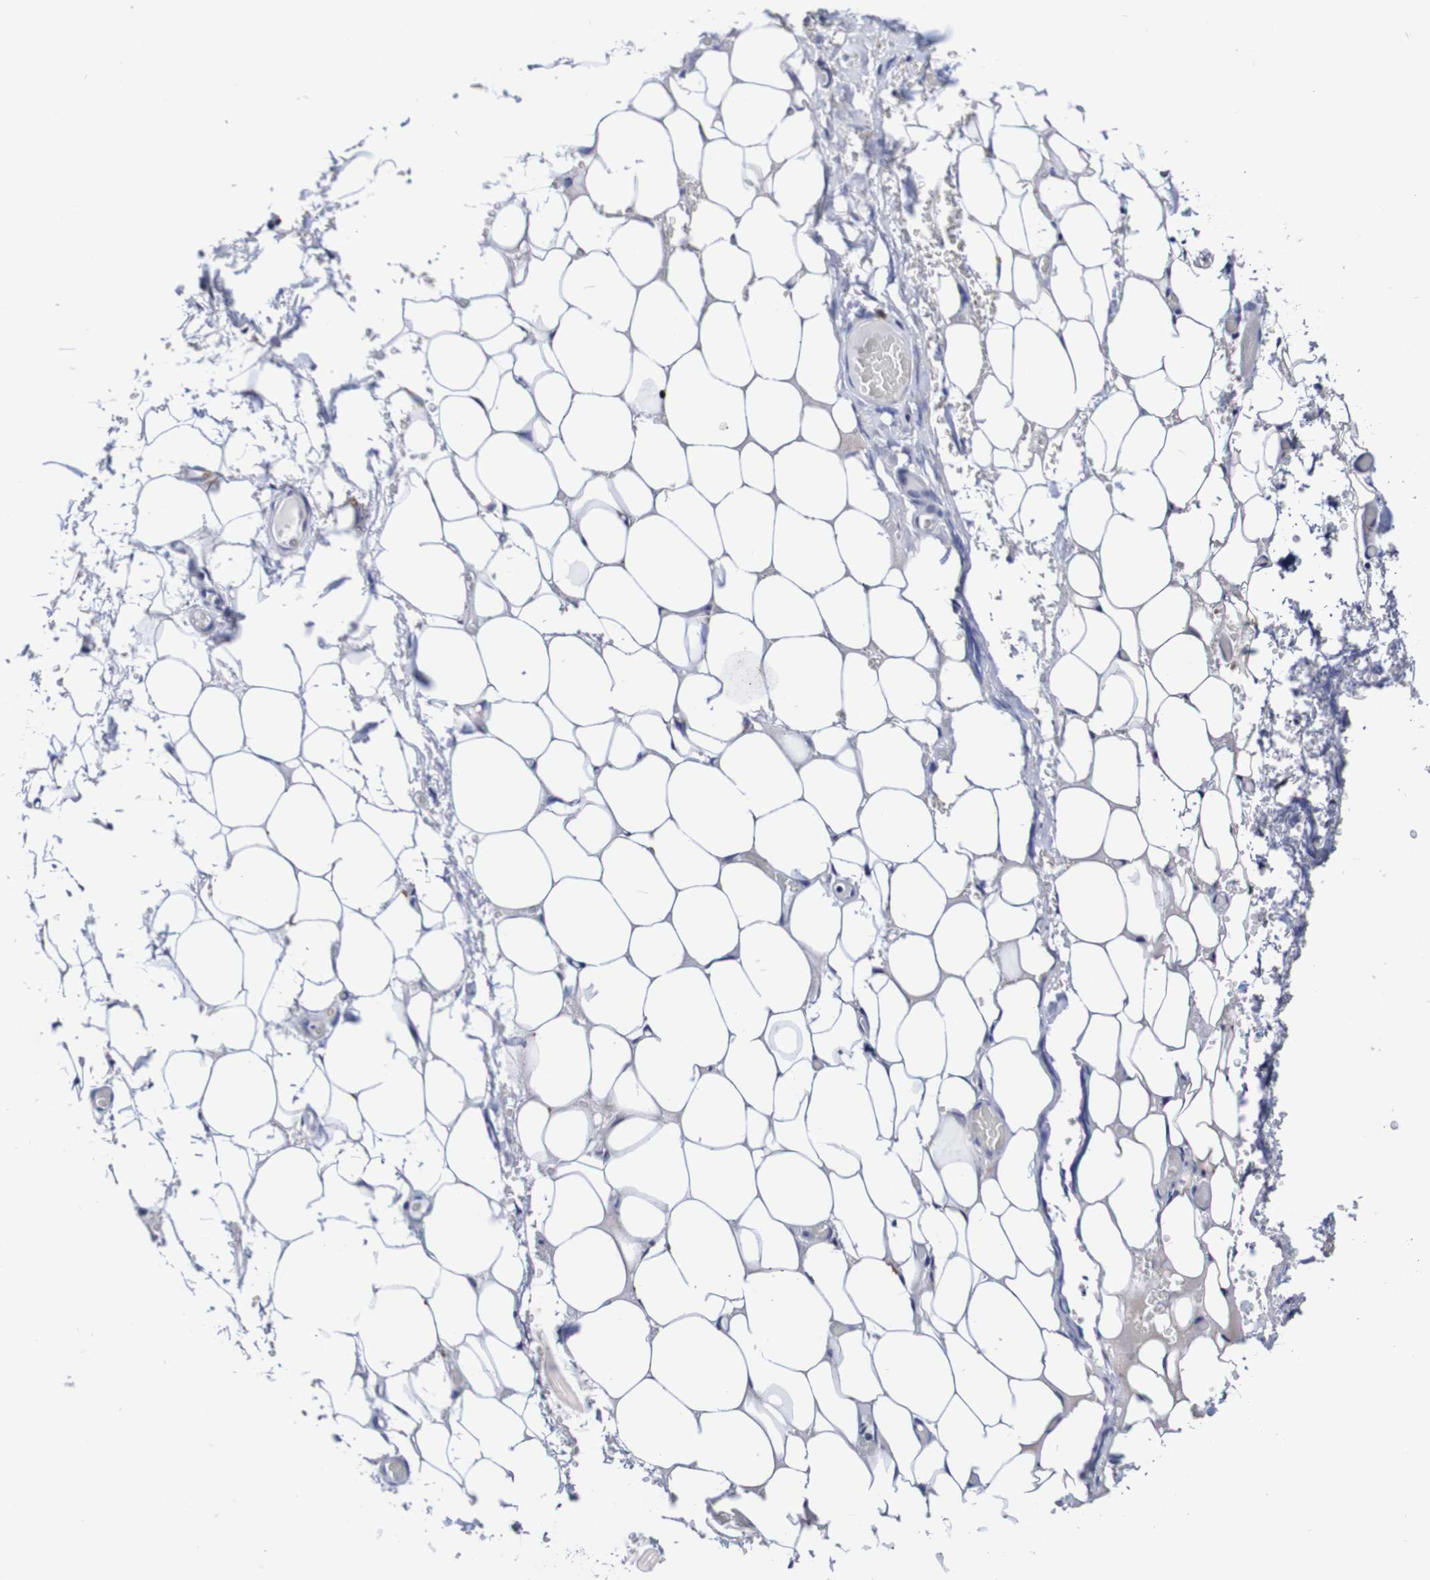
{"staining": {"intensity": "negative", "quantity": "none", "location": "none"}, "tissue": "adipose tissue", "cell_type": "Adipocytes", "image_type": "normal", "snomed": [{"axis": "morphology", "description": "Normal tissue, NOS"}, {"axis": "morphology", "description": "Adenocarcinoma, NOS"}, {"axis": "topography", "description": "Esophagus"}], "caption": "This is a histopathology image of IHC staining of unremarkable adipose tissue, which shows no staining in adipocytes.", "gene": "SEZ6", "patient": {"sex": "male", "age": 62}}